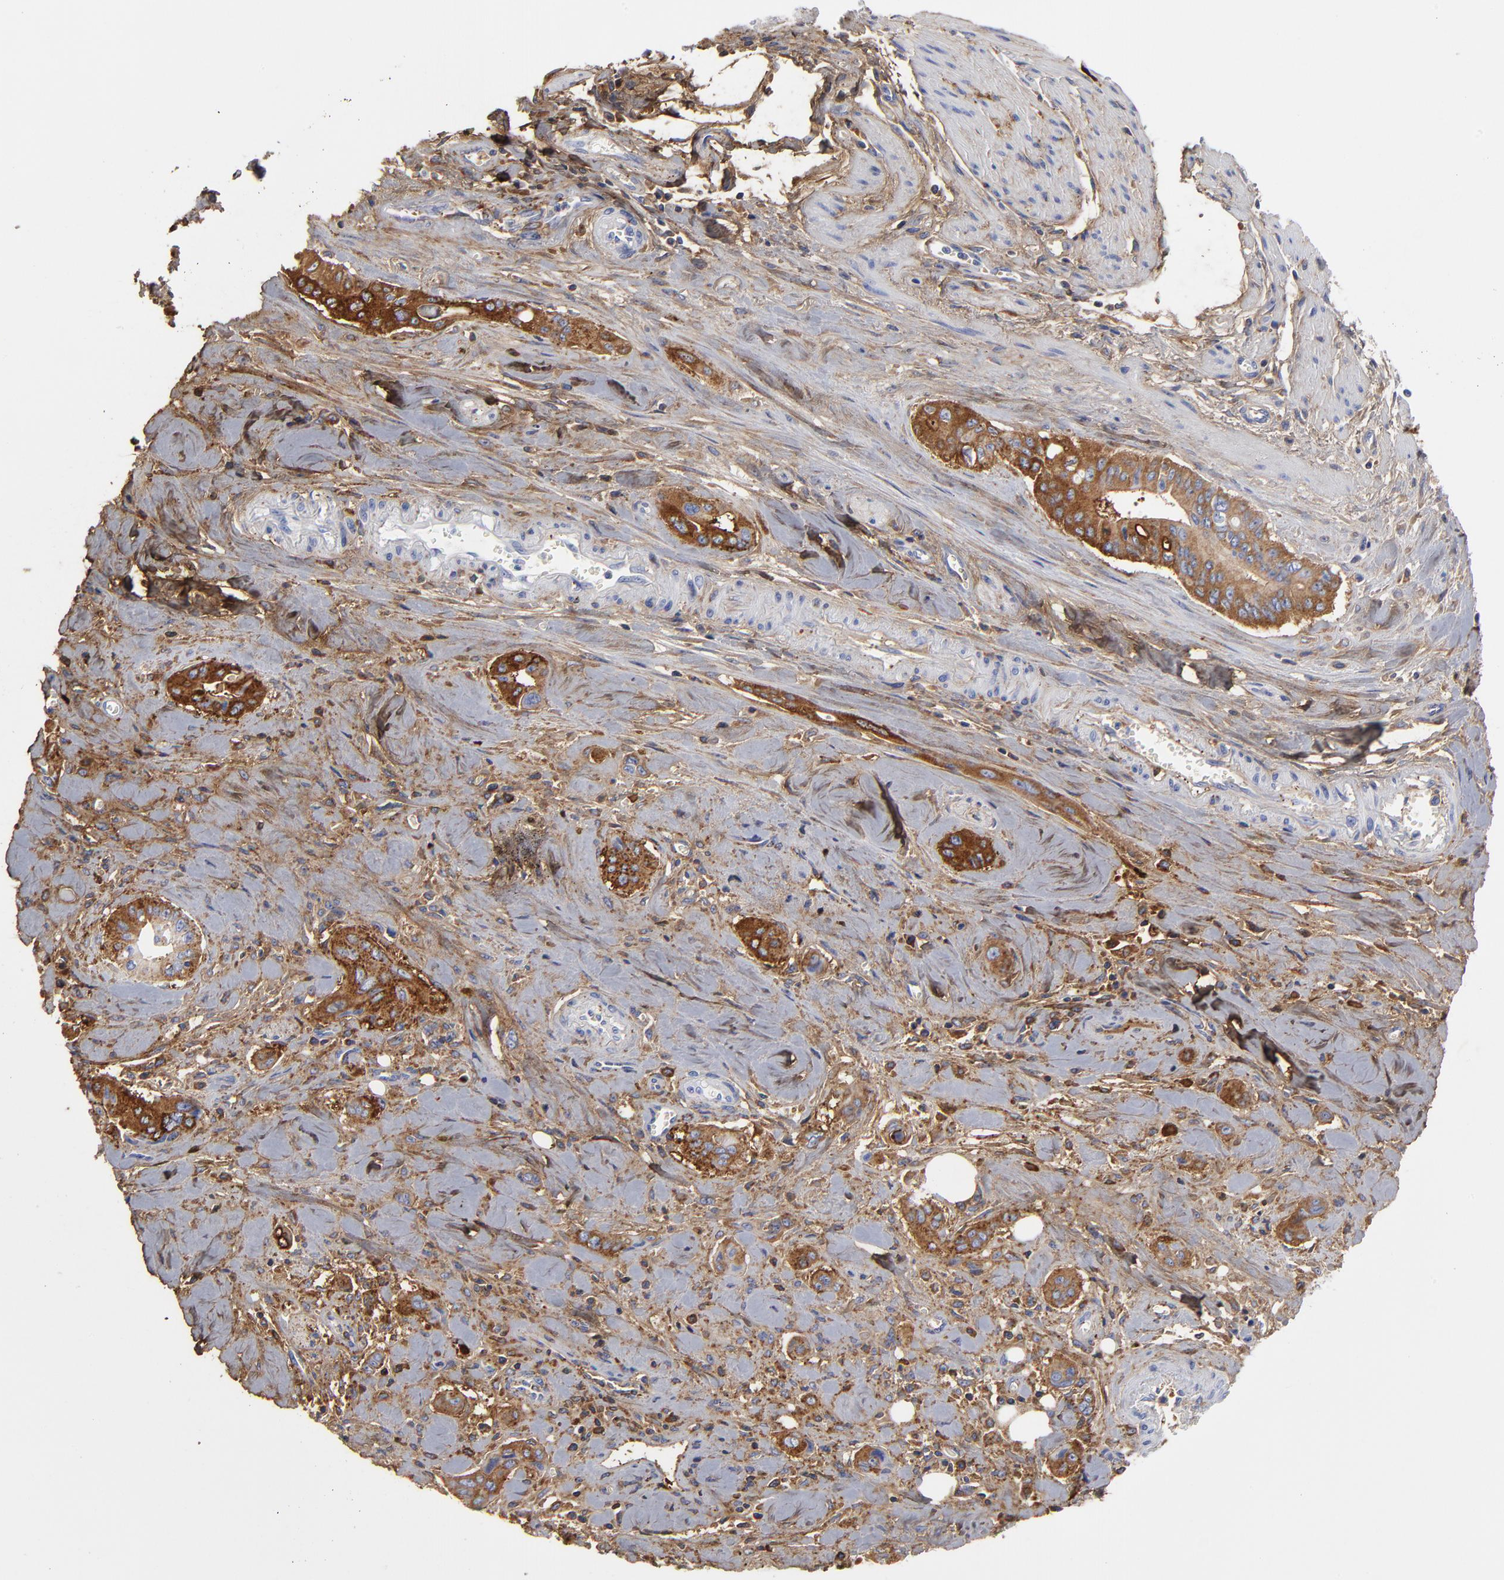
{"staining": {"intensity": "strong", "quantity": ">75%", "location": "cytoplasmic/membranous"}, "tissue": "pancreatic cancer", "cell_type": "Tumor cells", "image_type": "cancer", "snomed": [{"axis": "morphology", "description": "Adenocarcinoma, NOS"}, {"axis": "topography", "description": "Pancreas"}], "caption": "A high-resolution image shows IHC staining of pancreatic adenocarcinoma, which shows strong cytoplasmic/membranous expression in approximately >75% of tumor cells.", "gene": "DCN", "patient": {"sex": "male", "age": 77}}